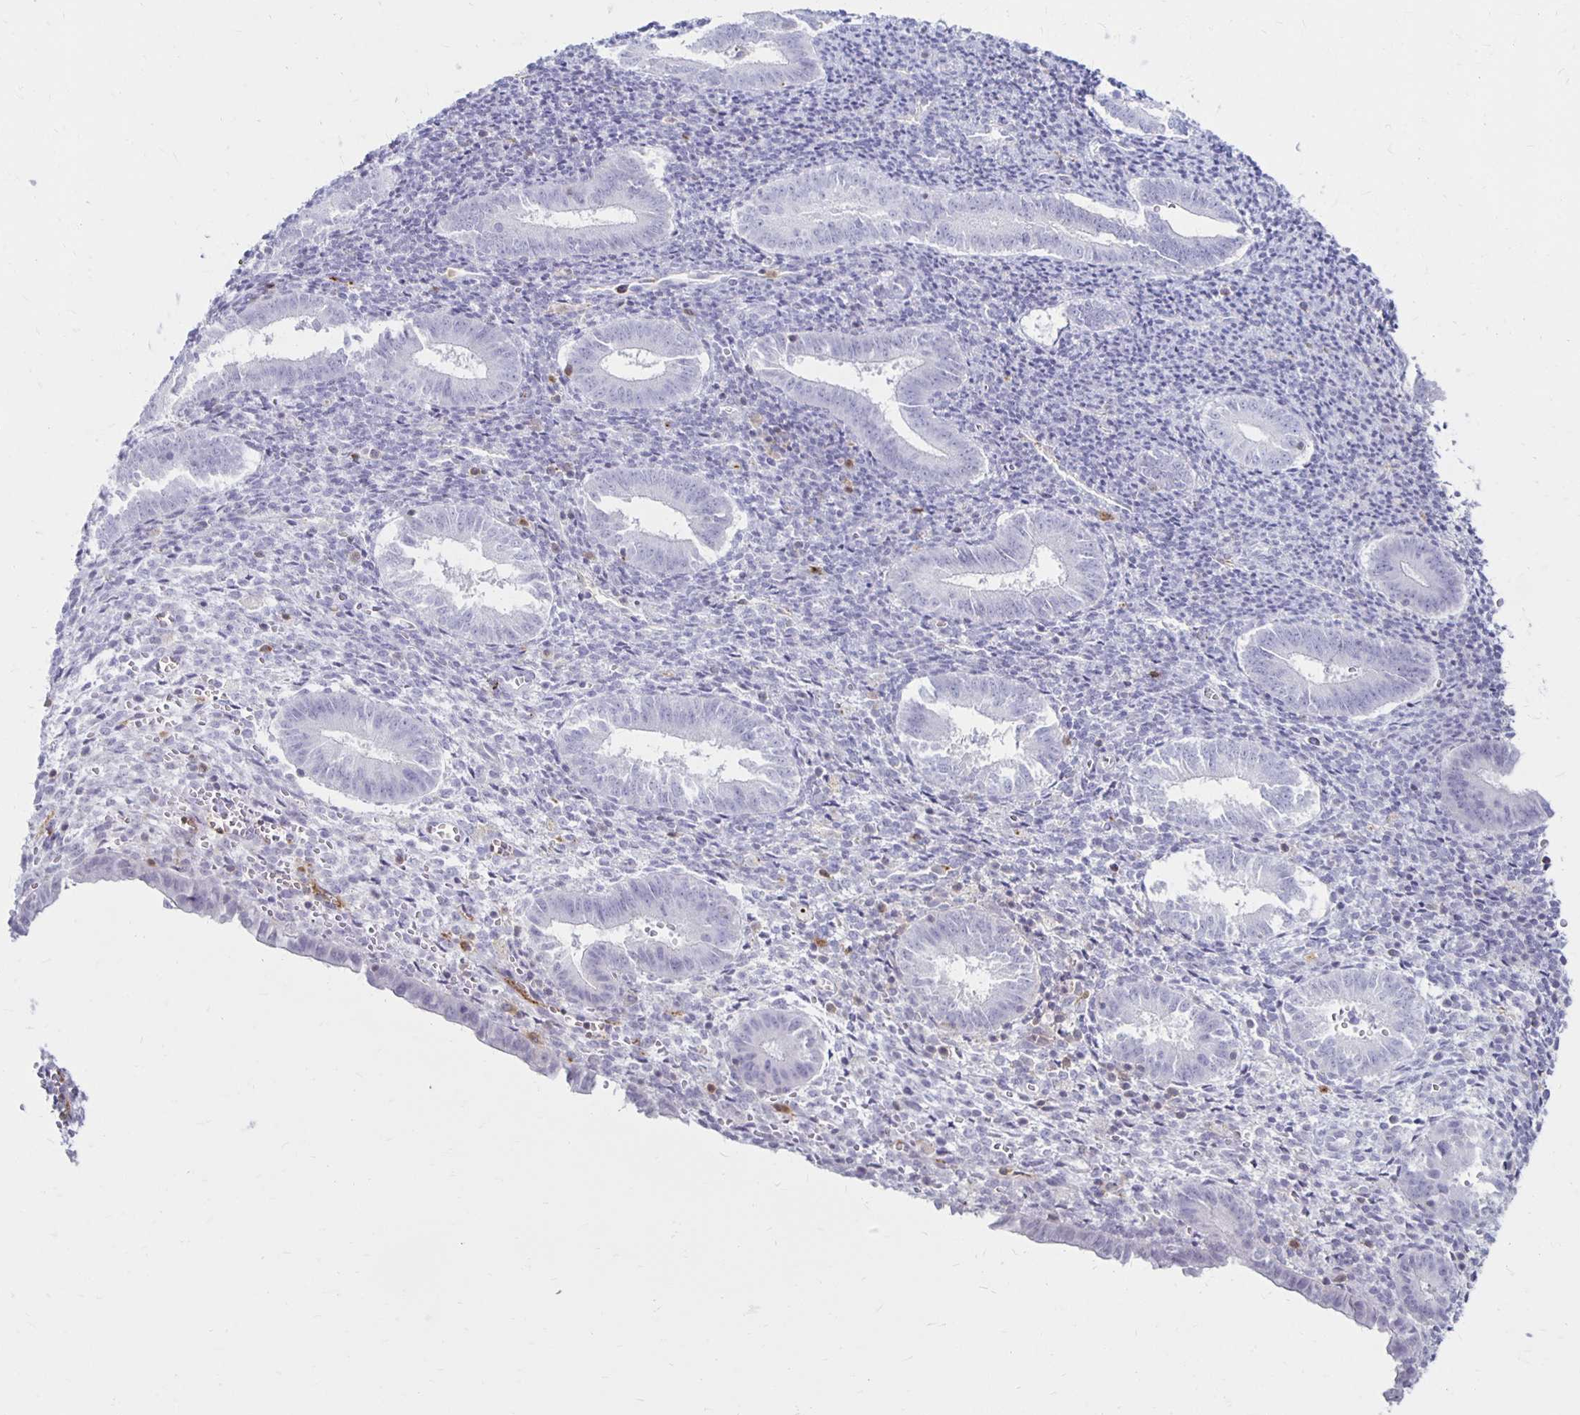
{"staining": {"intensity": "negative", "quantity": "none", "location": "none"}, "tissue": "endometrium", "cell_type": "Cells in endometrial stroma", "image_type": "normal", "snomed": [{"axis": "morphology", "description": "Normal tissue, NOS"}, {"axis": "topography", "description": "Endometrium"}], "caption": "This micrograph is of benign endometrium stained with immunohistochemistry to label a protein in brown with the nuclei are counter-stained blue. There is no positivity in cells in endometrial stroma. (DAB immunohistochemistry with hematoxylin counter stain).", "gene": "CCL21", "patient": {"sex": "female", "age": 25}}